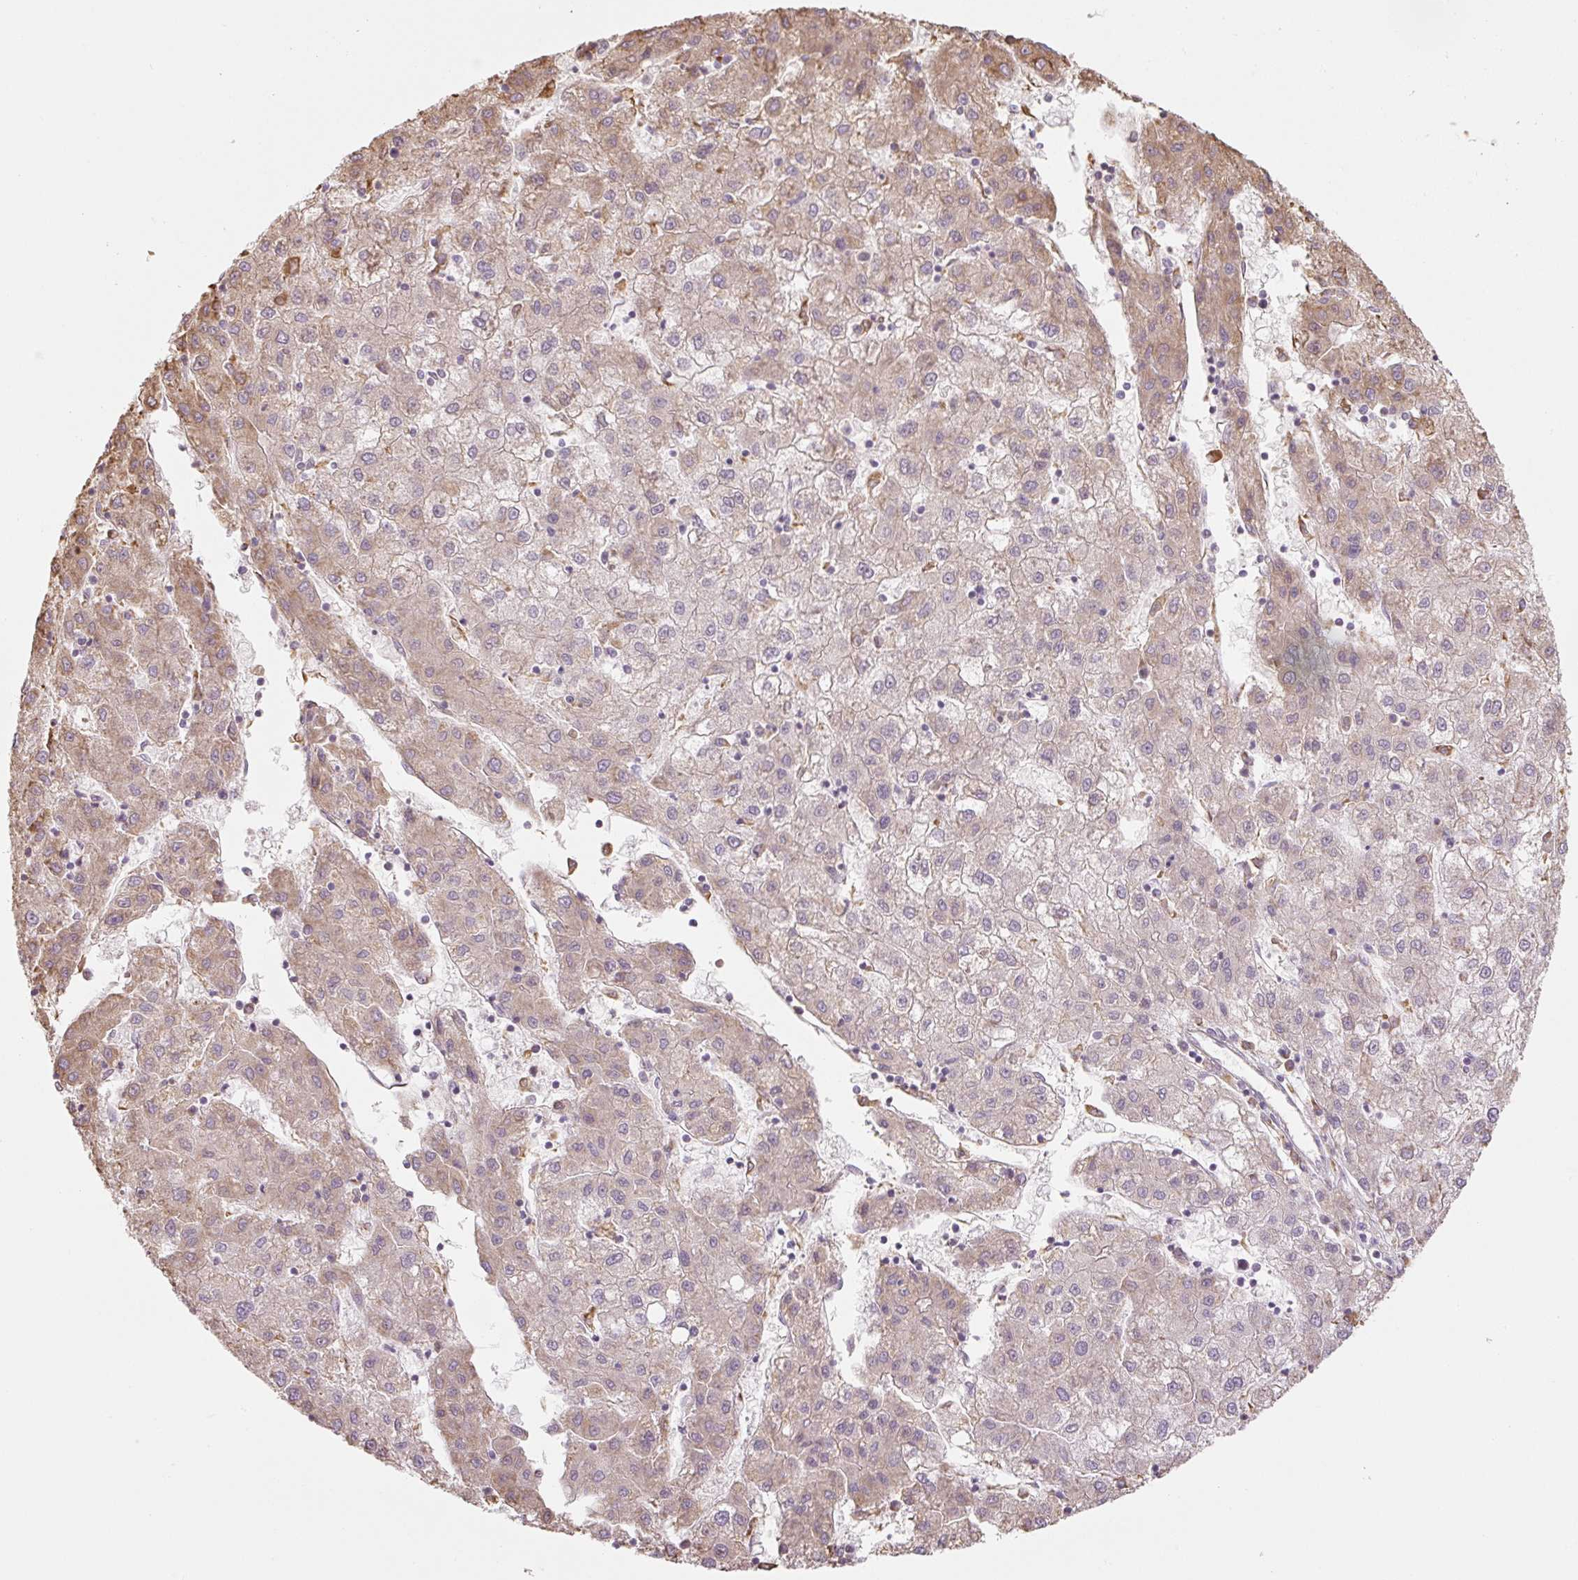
{"staining": {"intensity": "weak", "quantity": "25%-75%", "location": "cytoplasmic/membranous"}, "tissue": "liver cancer", "cell_type": "Tumor cells", "image_type": "cancer", "snomed": [{"axis": "morphology", "description": "Carcinoma, Hepatocellular, NOS"}, {"axis": "topography", "description": "Liver"}], "caption": "Protein staining shows weak cytoplasmic/membranous staining in about 25%-75% of tumor cells in liver hepatocellular carcinoma.", "gene": "RASA1", "patient": {"sex": "male", "age": 72}}